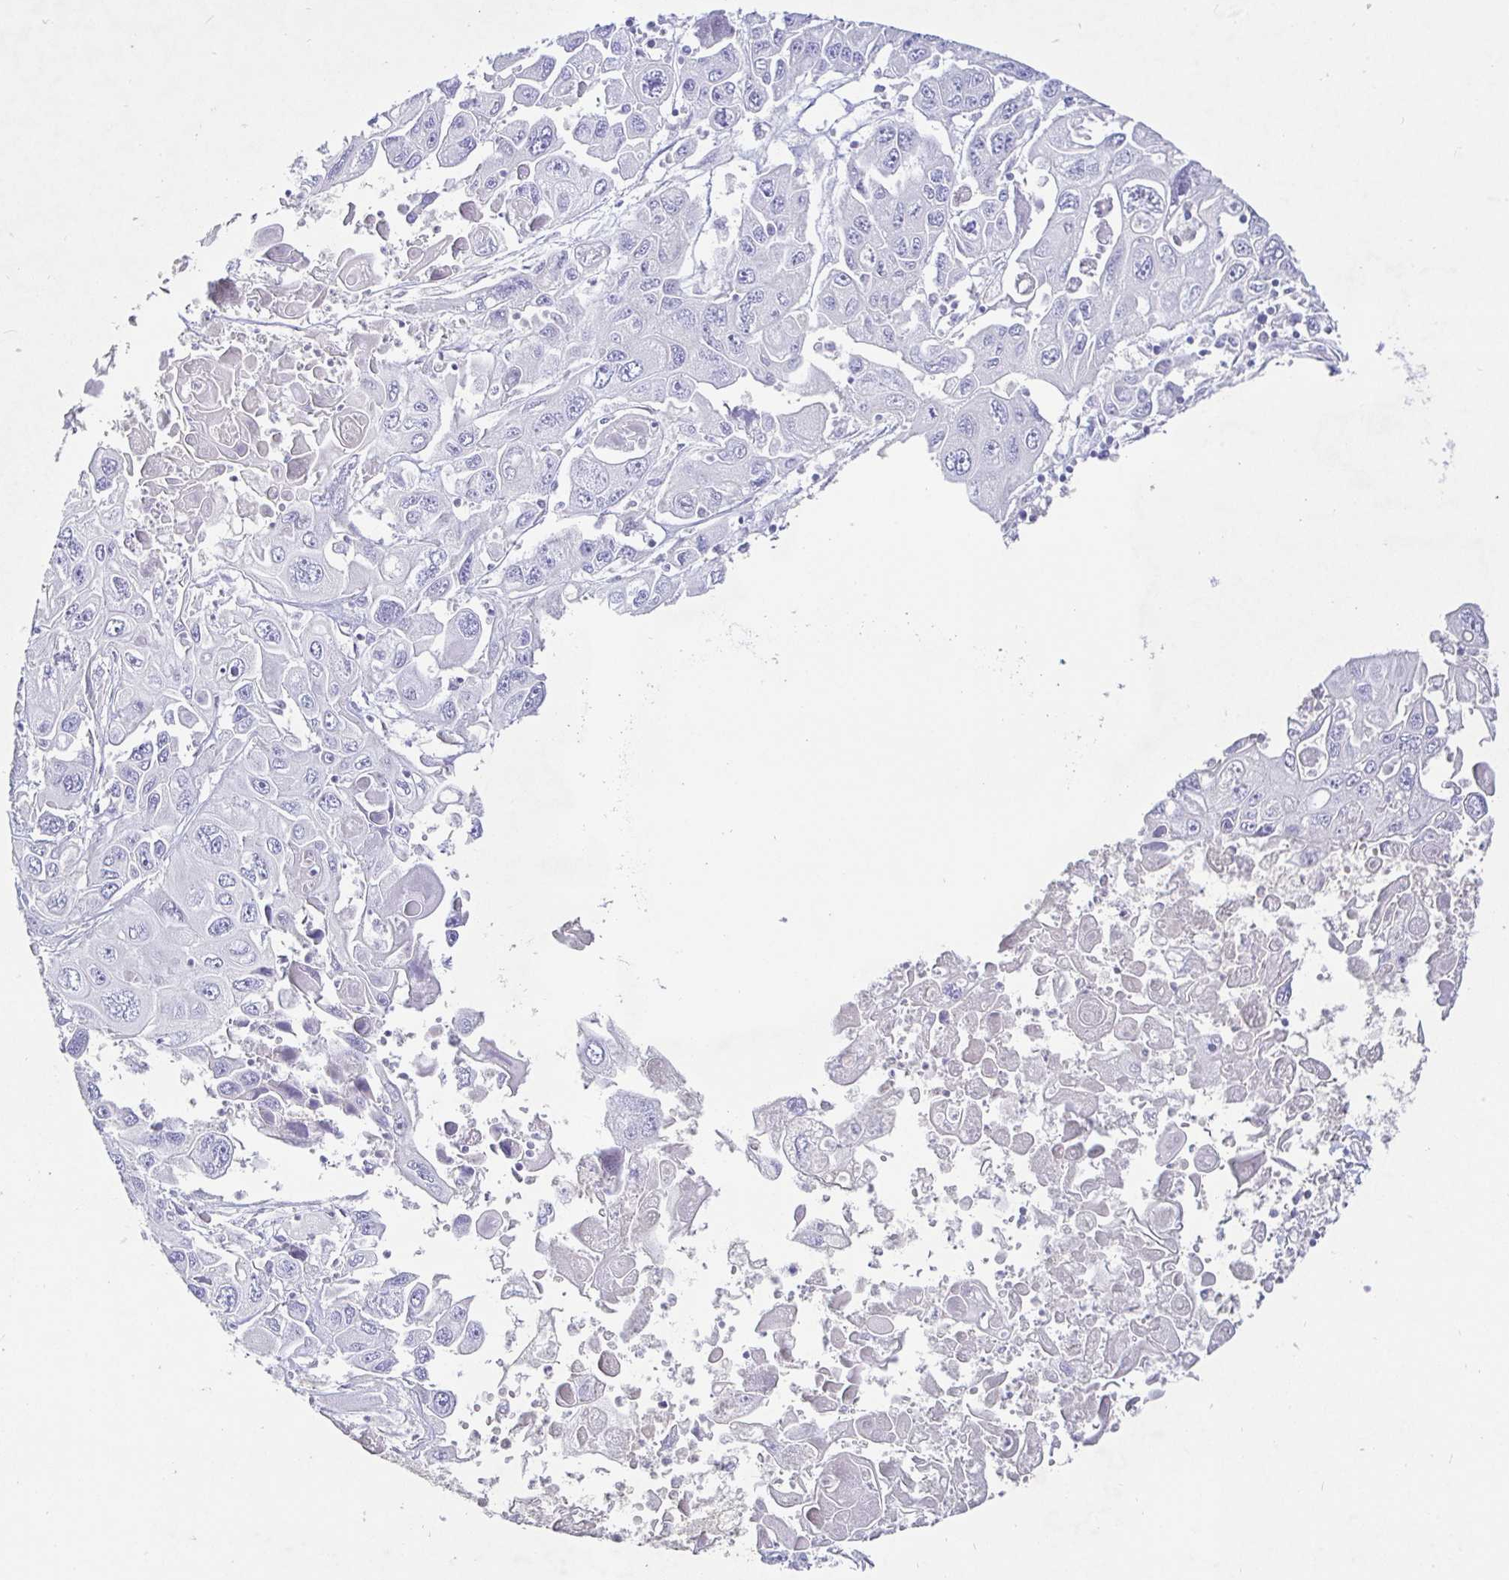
{"staining": {"intensity": "negative", "quantity": "none", "location": "none"}, "tissue": "pancreatic cancer", "cell_type": "Tumor cells", "image_type": "cancer", "snomed": [{"axis": "morphology", "description": "Adenocarcinoma, NOS"}, {"axis": "topography", "description": "Pancreas"}], "caption": "IHC of adenocarcinoma (pancreatic) shows no staining in tumor cells. The staining is performed using DAB brown chromogen with nuclei counter-stained in using hematoxylin.", "gene": "TPTE", "patient": {"sex": "male", "age": 70}}